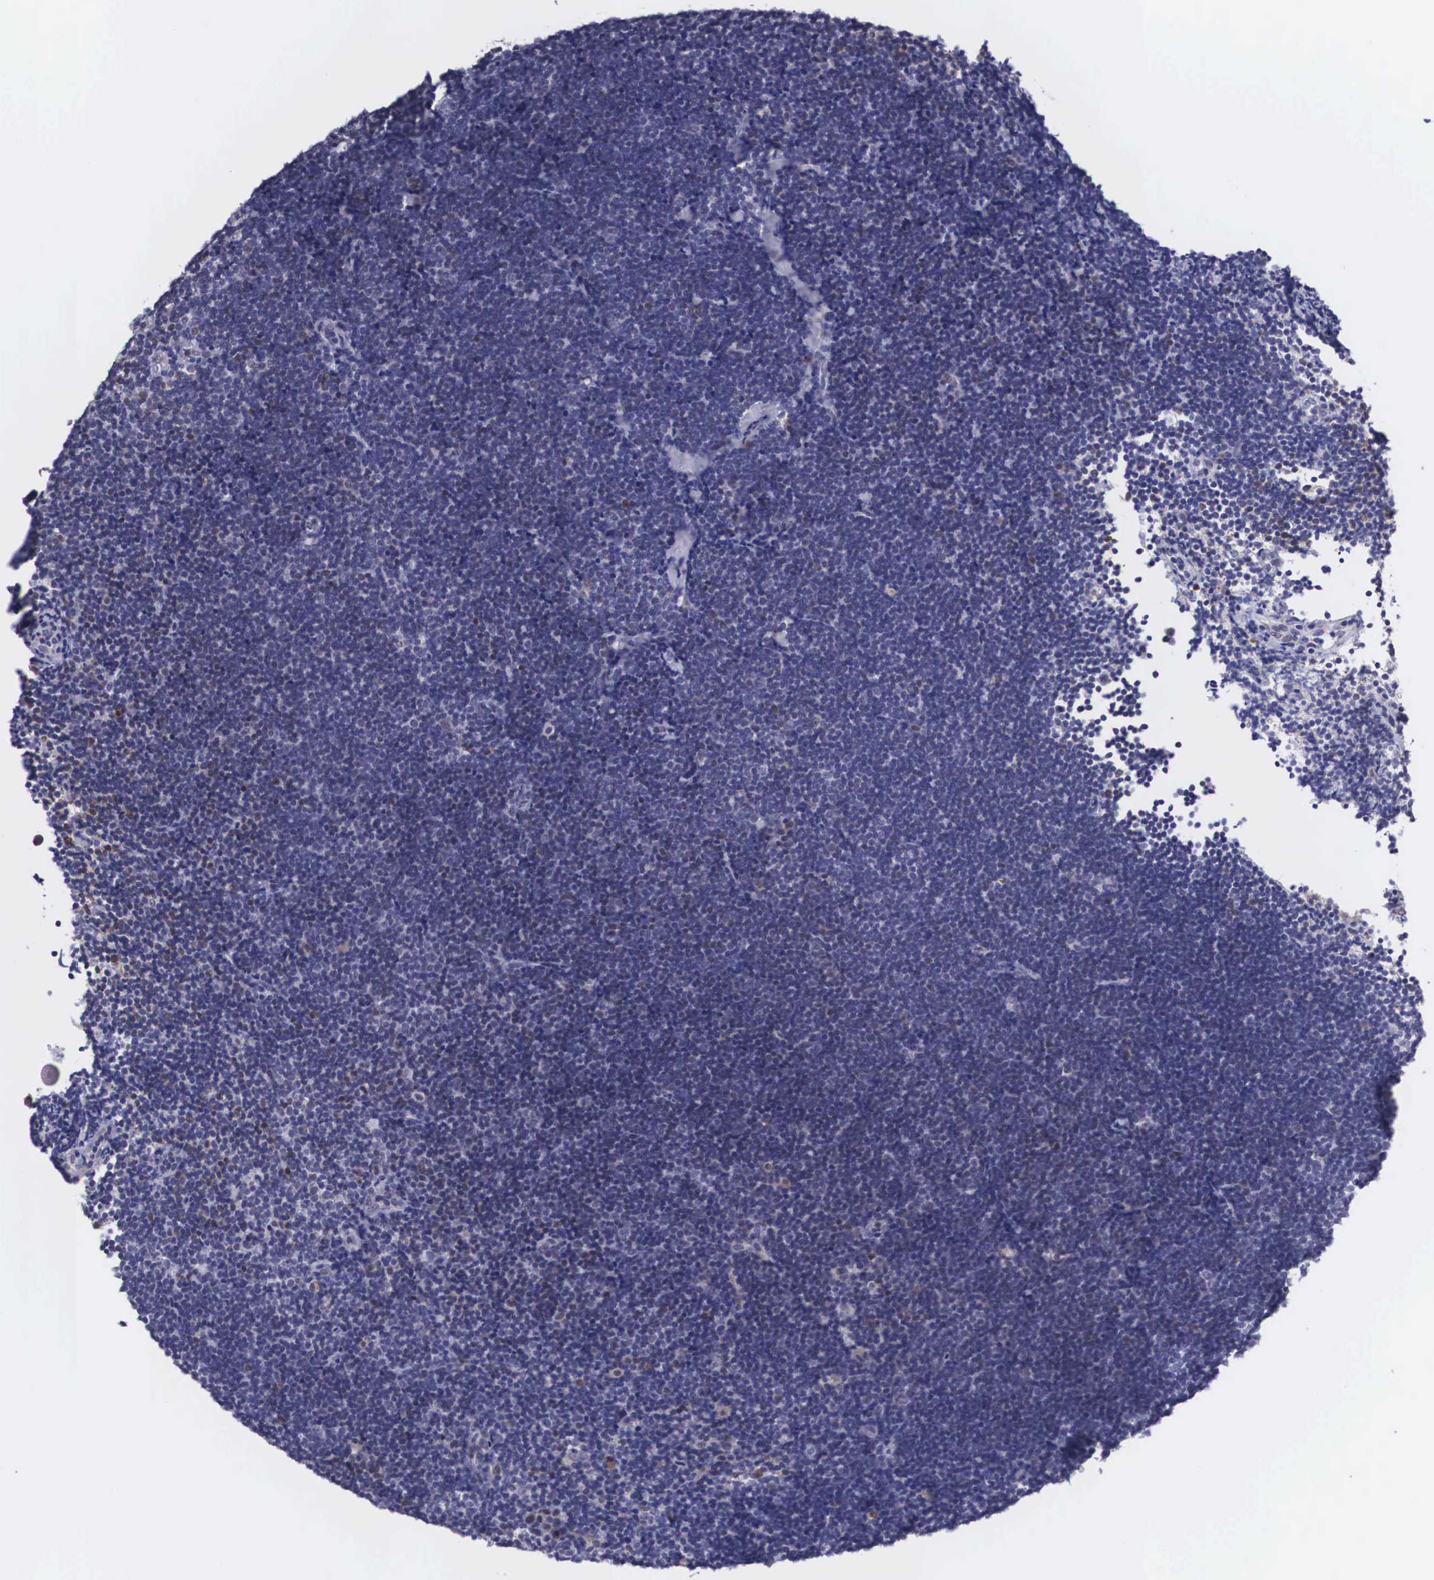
{"staining": {"intensity": "negative", "quantity": "none", "location": "none"}, "tissue": "lymphoma", "cell_type": "Tumor cells", "image_type": "cancer", "snomed": [{"axis": "morphology", "description": "Malignant lymphoma, non-Hodgkin's type, Low grade"}, {"axis": "topography", "description": "Lymph node"}], "caption": "A high-resolution histopathology image shows immunohistochemistry (IHC) staining of malignant lymphoma, non-Hodgkin's type (low-grade), which demonstrates no significant positivity in tumor cells. Nuclei are stained in blue.", "gene": "SLC25A21", "patient": {"sex": "female", "age": 51}}